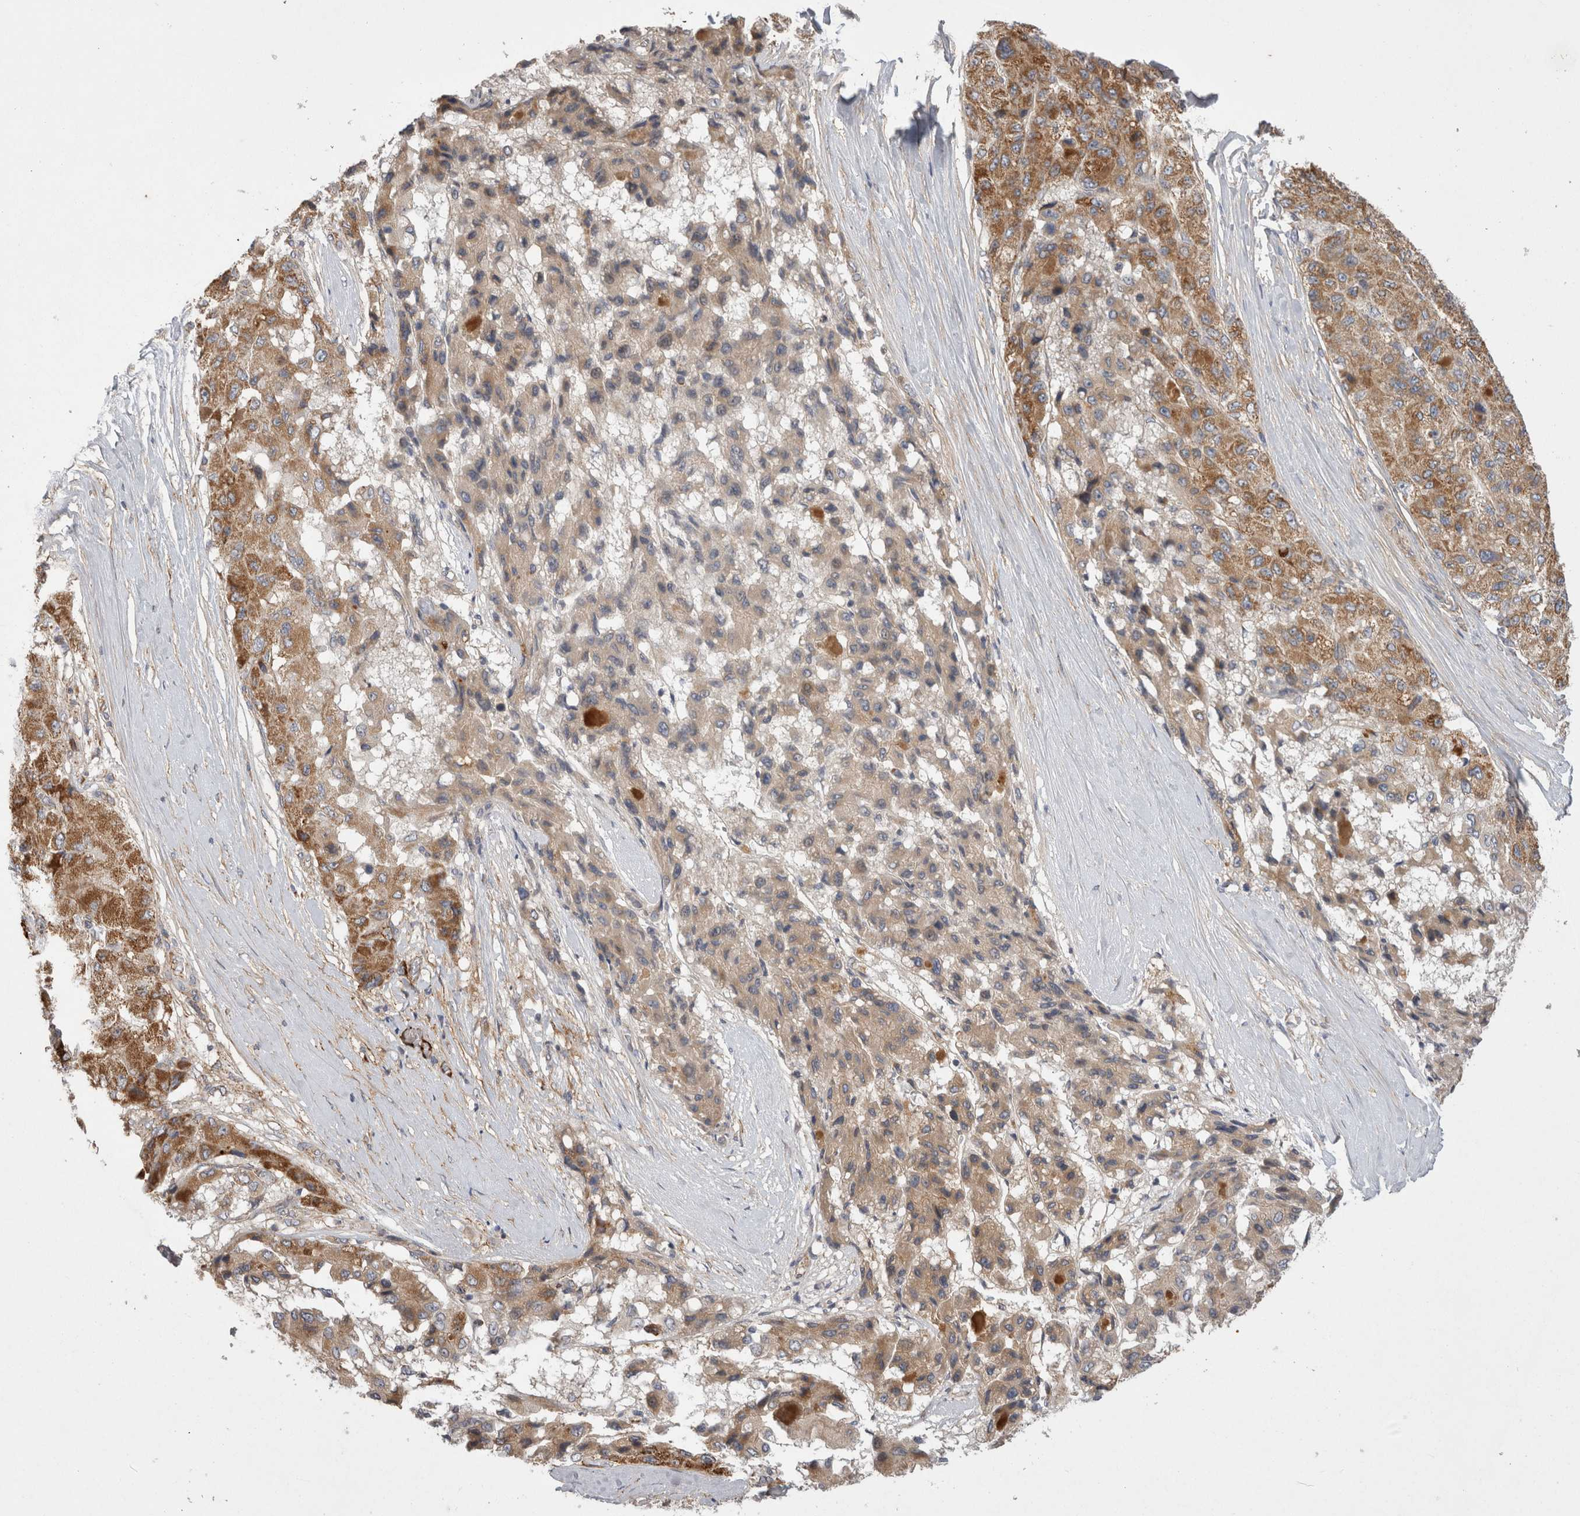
{"staining": {"intensity": "moderate", "quantity": ">75%", "location": "cytoplasmic/membranous"}, "tissue": "liver cancer", "cell_type": "Tumor cells", "image_type": "cancer", "snomed": [{"axis": "morphology", "description": "Carcinoma, Hepatocellular, NOS"}, {"axis": "topography", "description": "Liver"}], "caption": "An IHC micrograph of tumor tissue is shown. Protein staining in brown labels moderate cytoplasmic/membranous positivity in liver hepatocellular carcinoma within tumor cells.", "gene": "DARS2", "patient": {"sex": "male", "age": 80}}